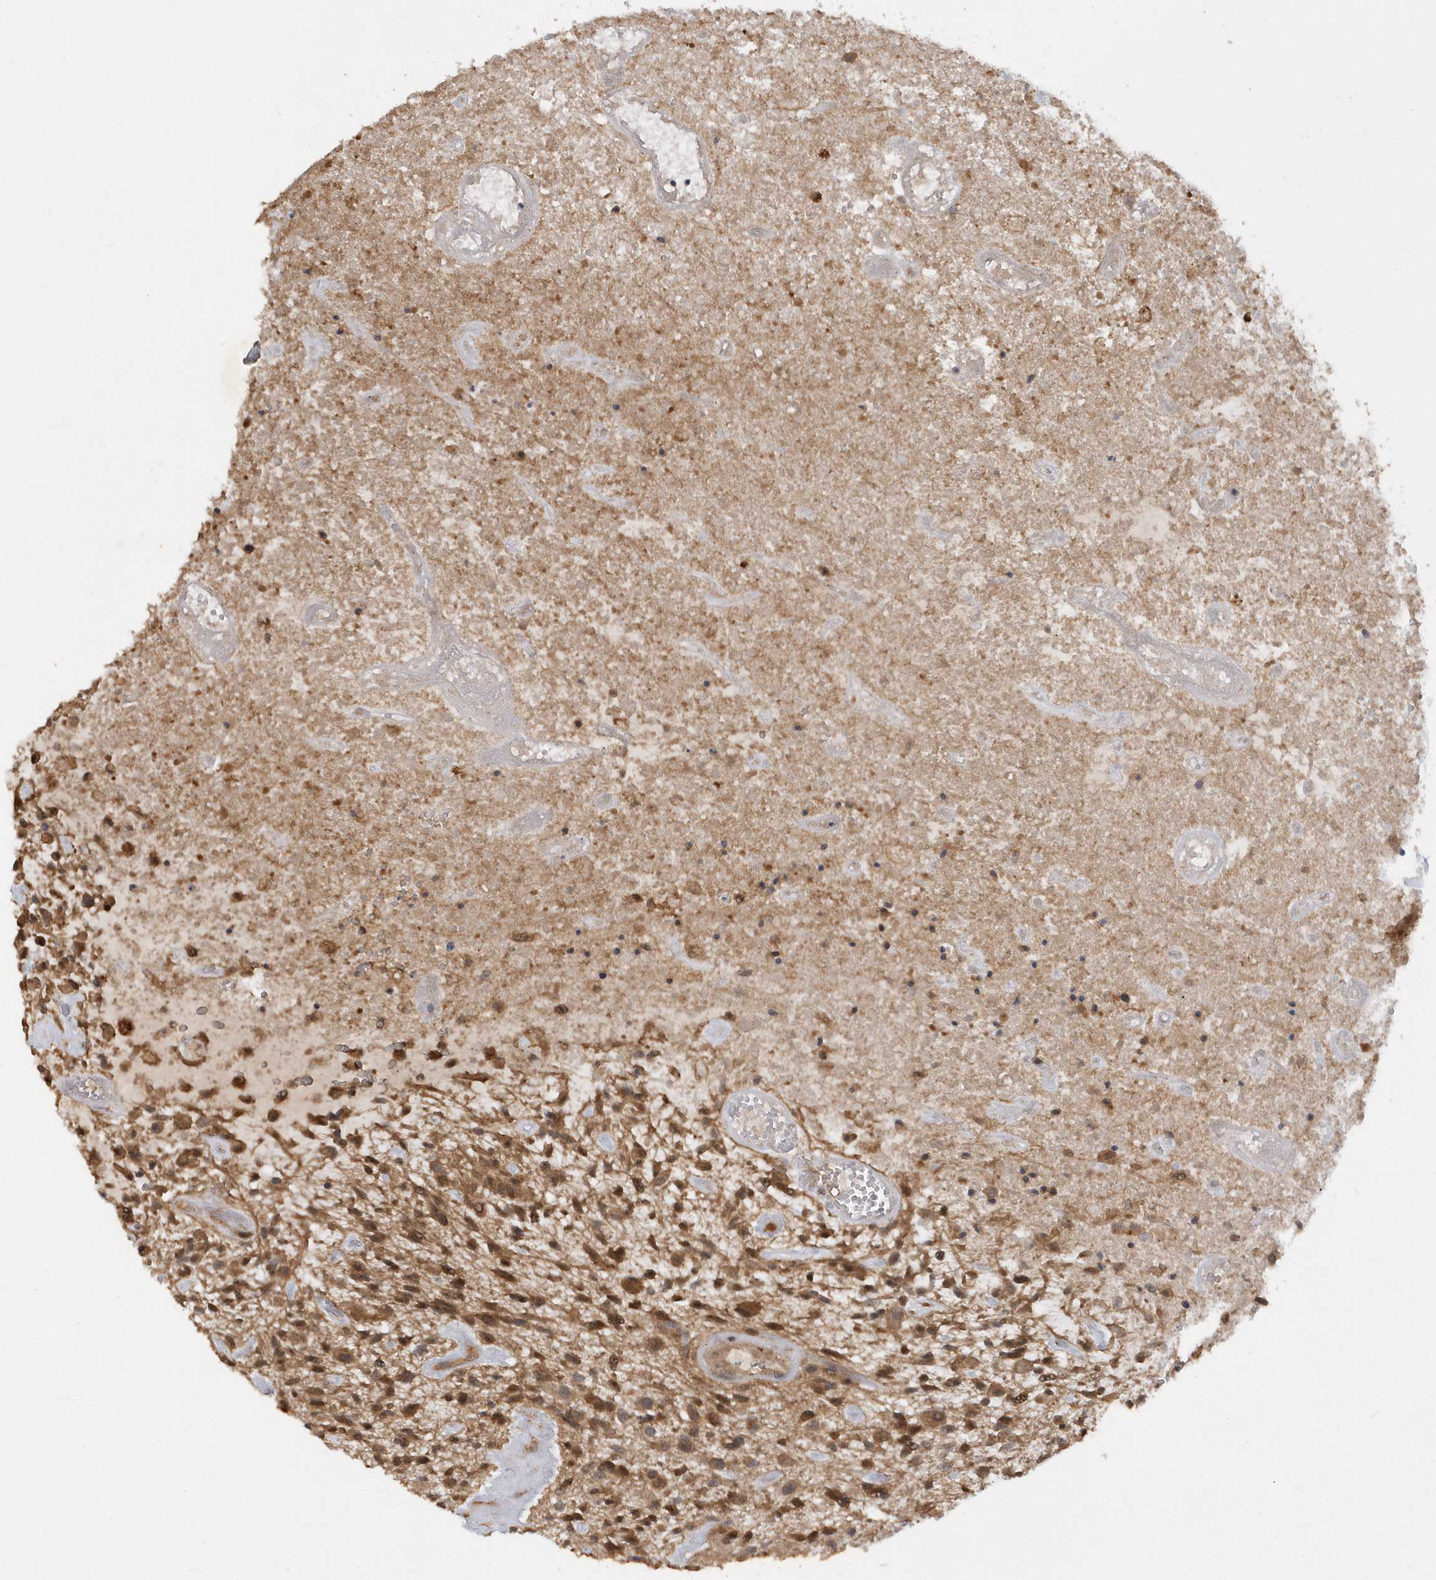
{"staining": {"intensity": "moderate", "quantity": ">75%", "location": "cytoplasmic/membranous"}, "tissue": "glioma", "cell_type": "Tumor cells", "image_type": "cancer", "snomed": [{"axis": "morphology", "description": "Glioma, malignant, High grade"}, {"axis": "topography", "description": "Brain"}], "caption": "Immunohistochemistry (IHC) micrograph of high-grade glioma (malignant) stained for a protein (brown), which reveals medium levels of moderate cytoplasmic/membranous expression in about >75% of tumor cells.", "gene": "RPE", "patient": {"sex": "male", "age": 47}}